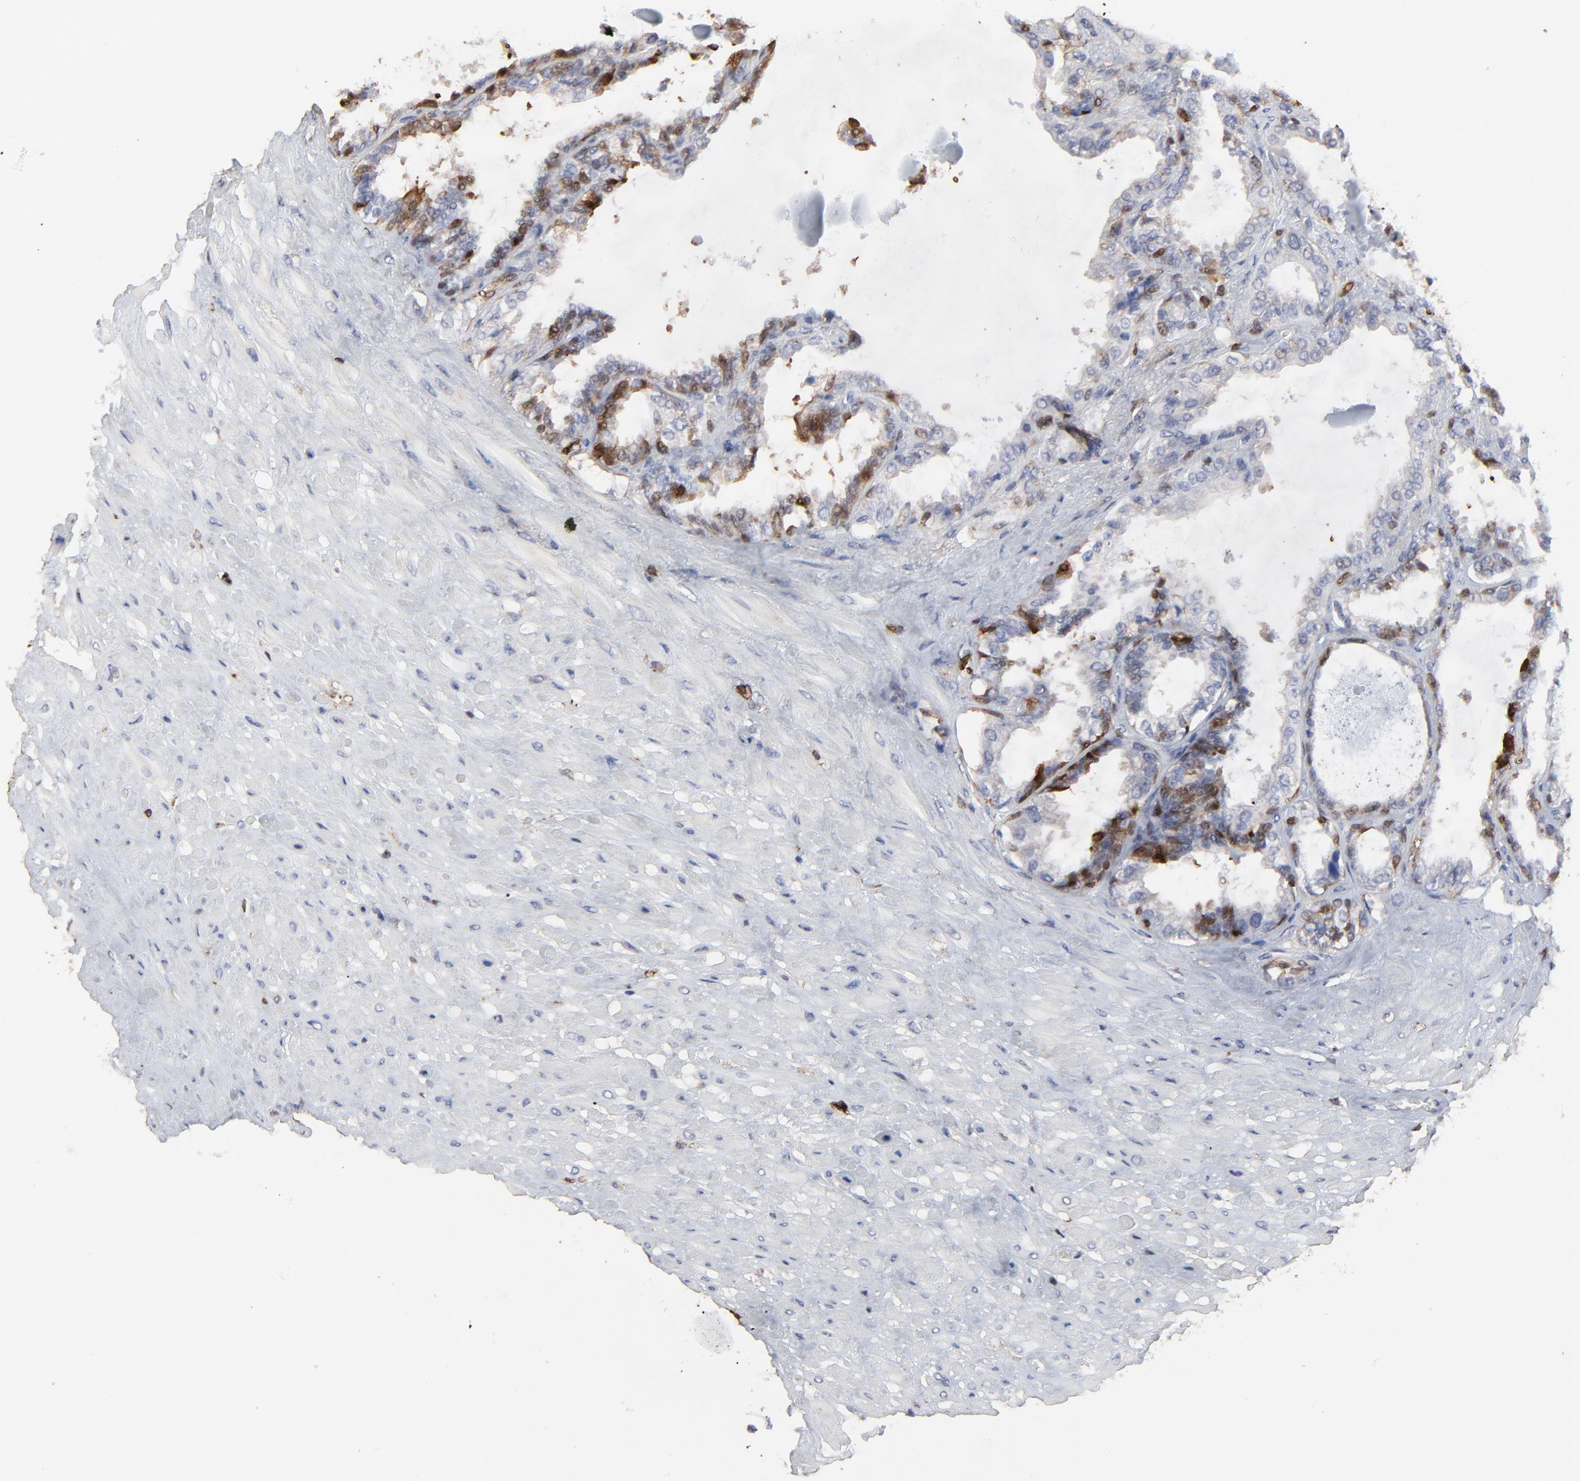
{"staining": {"intensity": "moderate", "quantity": "25%-75%", "location": "nuclear"}, "tissue": "seminal vesicle", "cell_type": "Glandular cells", "image_type": "normal", "snomed": [{"axis": "morphology", "description": "Normal tissue, NOS"}, {"axis": "morphology", "description": "Inflammation, NOS"}, {"axis": "topography", "description": "Urinary bladder"}, {"axis": "topography", "description": "Prostate"}, {"axis": "topography", "description": "Seminal veicle"}], "caption": "Immunohistochemical staining of benign seminal vesicle shows medium levels of moderate nuclear positivity in about 25%-75% of glandular cells.", "gene": "SLC6A14", "patient": {"sex": "male", "age": 82}}